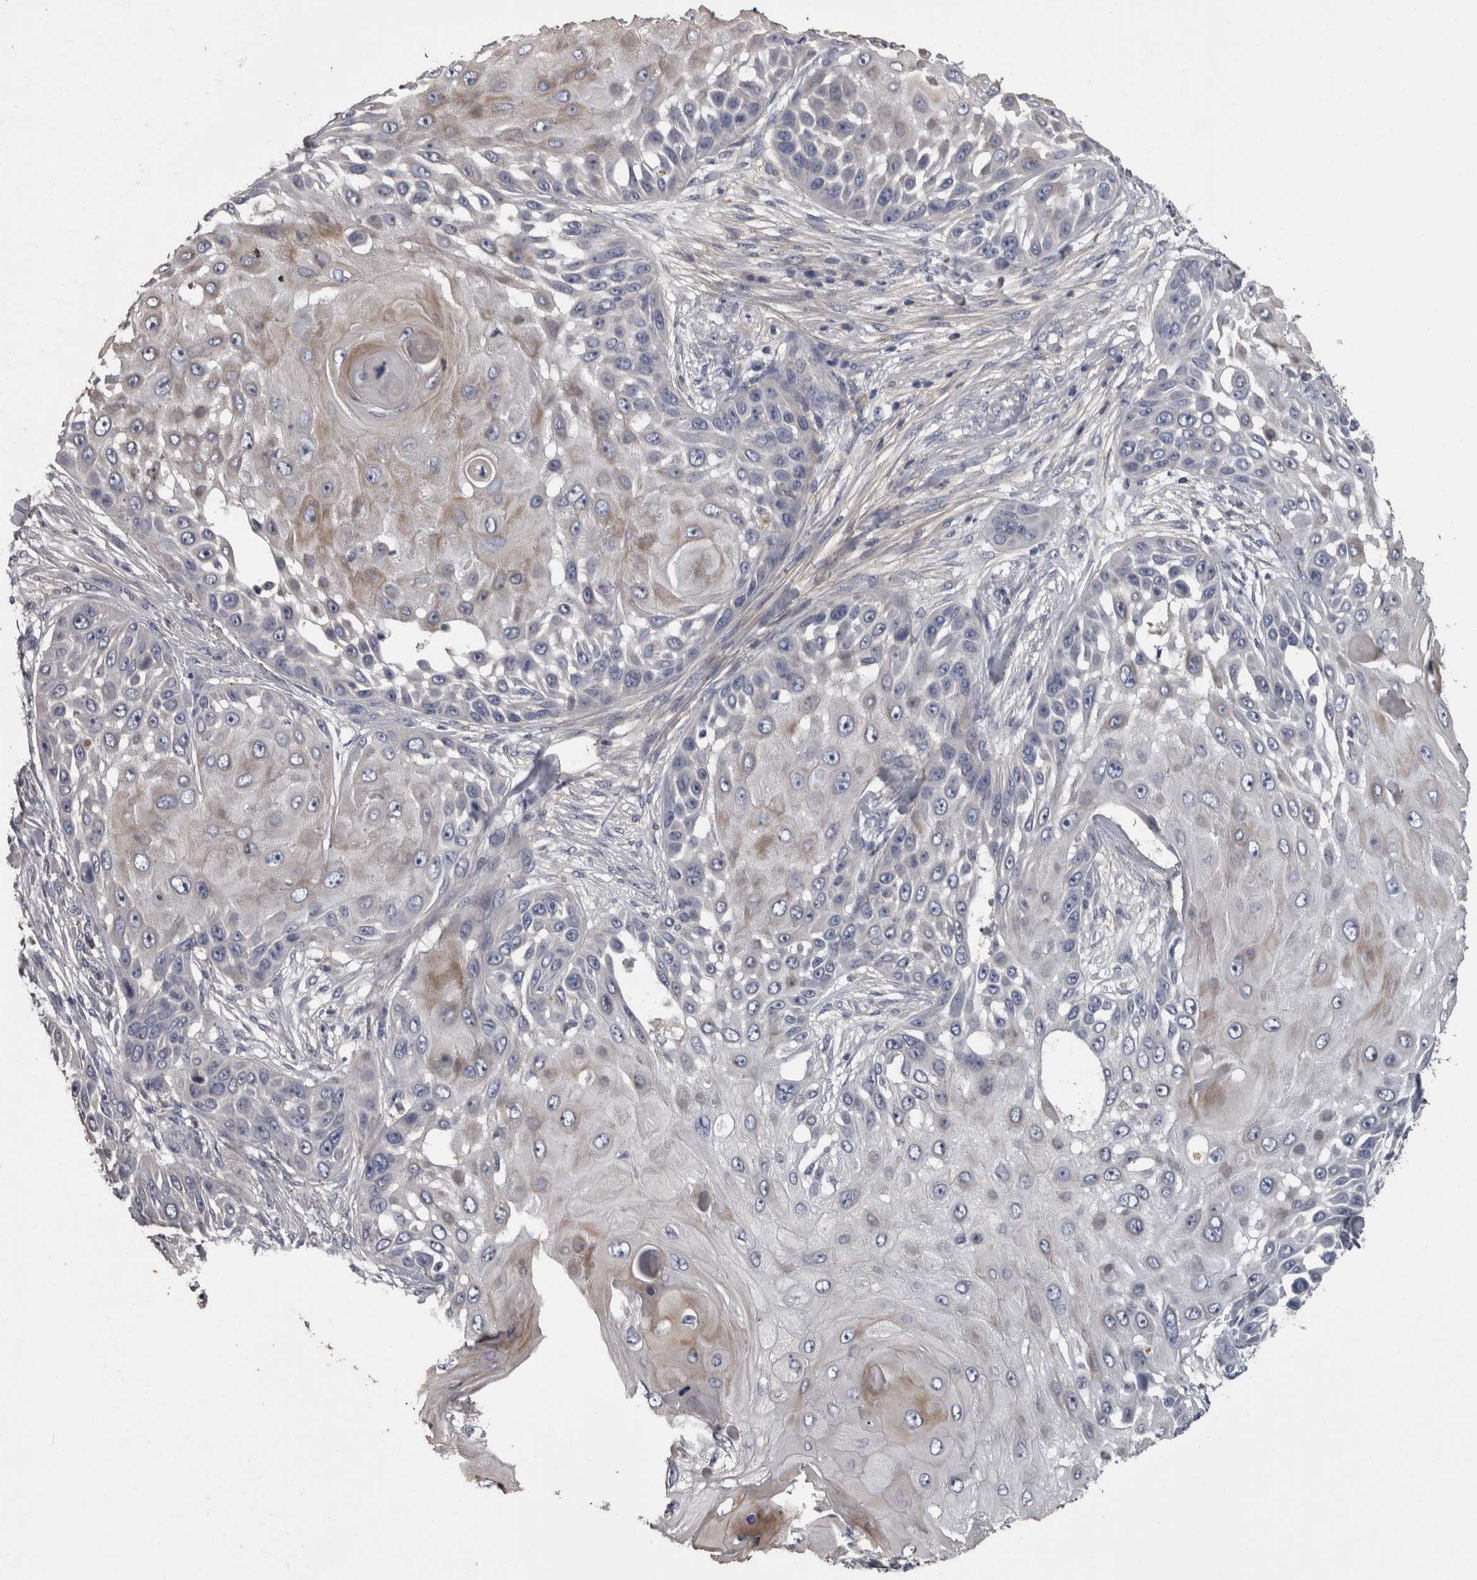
{"staining": {"intensity": "weak", "quantity": "<25%", "location": "cytoplasmic/membranous"}, "tissue": "skin cancer", "cell_type": "Tumor cells", "image_type": "cancer", "snomed": [{"axis": "morphology", "description": "Squamous cell carcinoma, NOS"}, {"axis": "topography", "description": "Skin"}], "caption": "IHC histopathology image of human squamous cell carcinoma (skin) stained for a protein (brown), which exhibits no positivity in tumor cells.", "gene": "EFEMP2", "patient": {"sex": "female", "age": 44}}